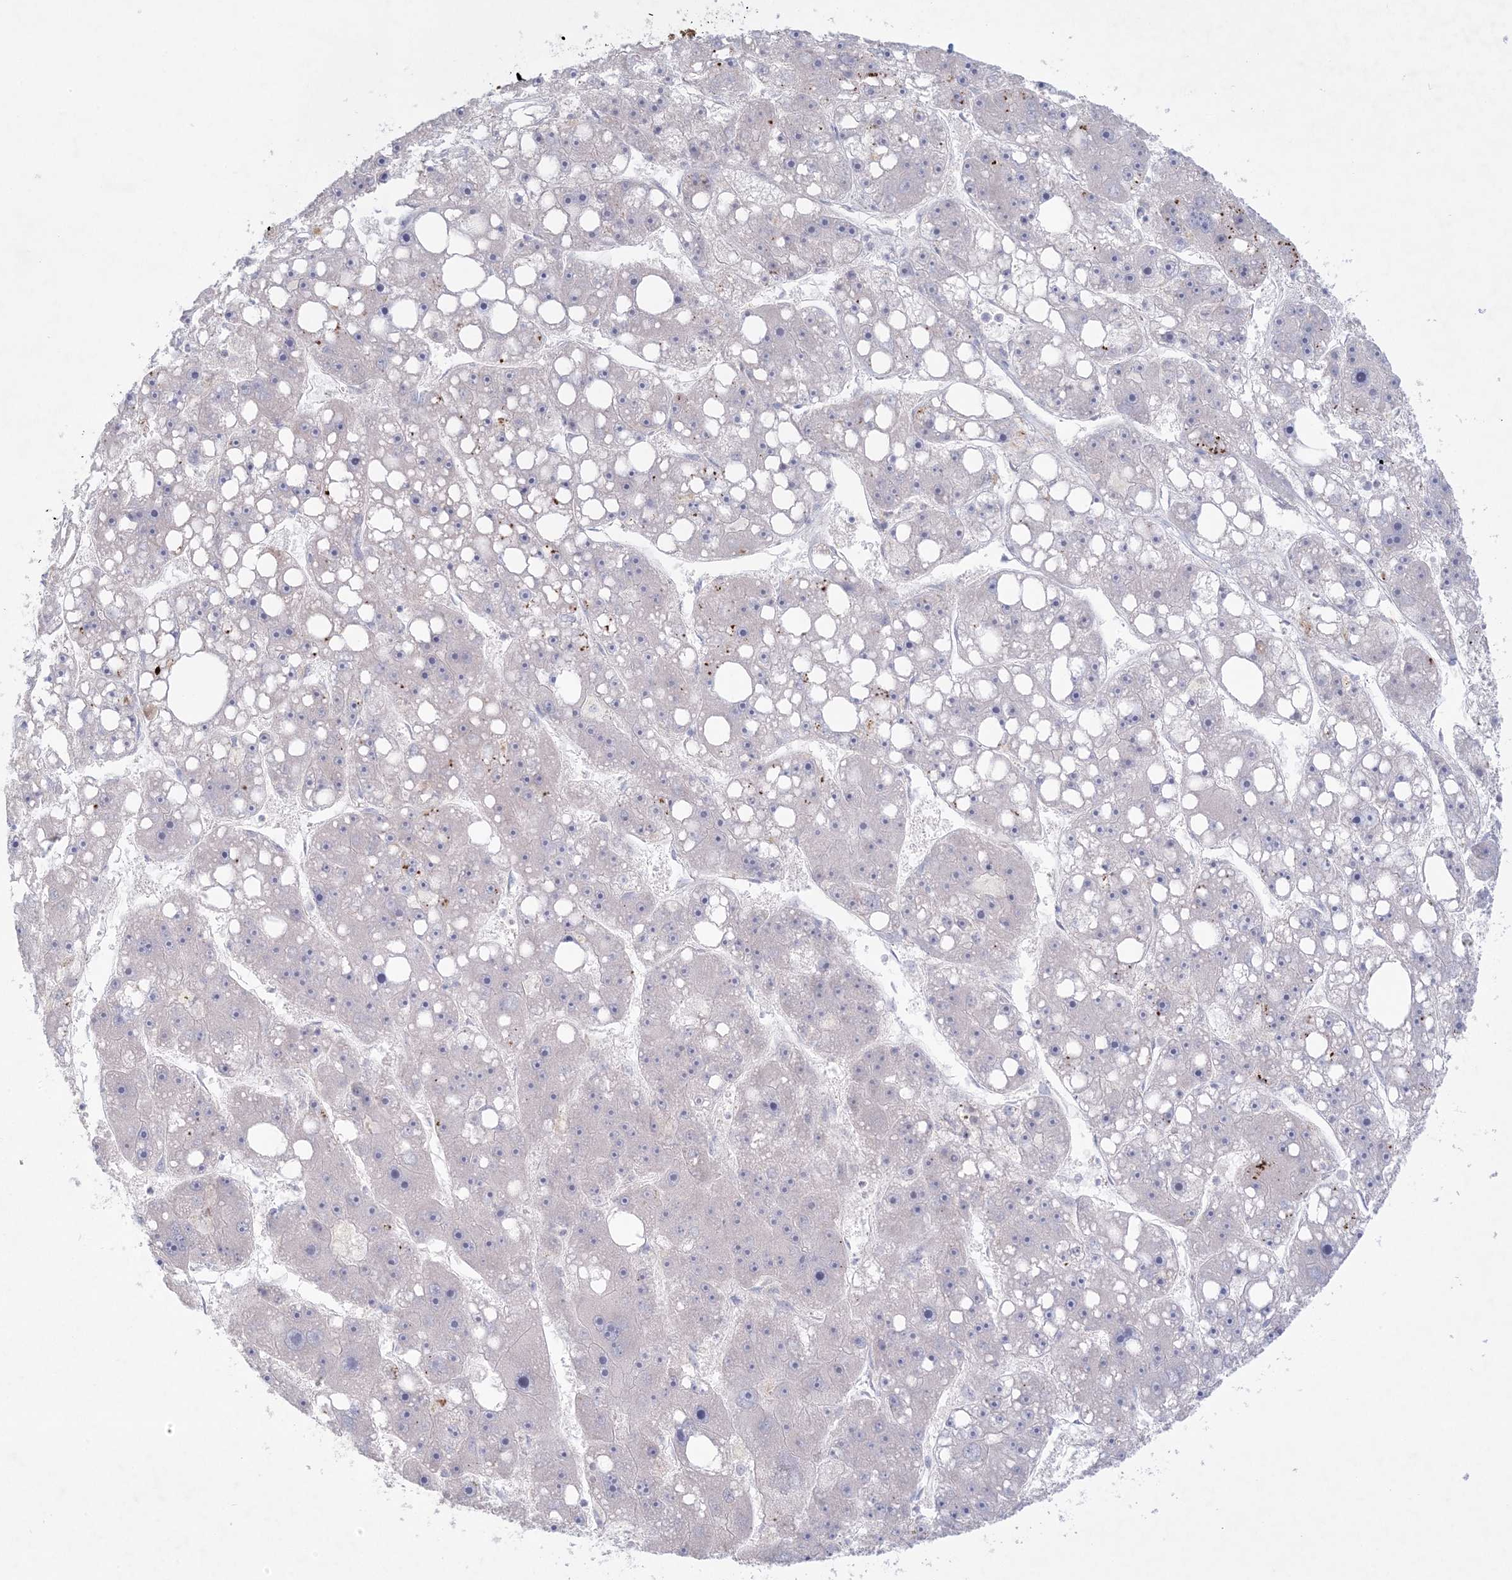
{"staining": {"intensity": "negative", "quantity": "none", "location": "none"}, "tissue": "liver cancer", "cell_type": "Tumor cells", "image_type": "cancer", "snomed": [{"axis": "morphology", "description": "Carcinoma, Hepatocellular, NOS"}, {"axis": "topography", "description": "Liver"}], "caption": "IHC of human liver hepatocellular carcinoma reveals no staining in tumor cells. (DAB (3,3'-diaminobenzidine) immunohistochemistry (IHC) with hematoxylin counter stain).", "gene": "KCTD6", "patient": {"sex": "female", "age": 61}}